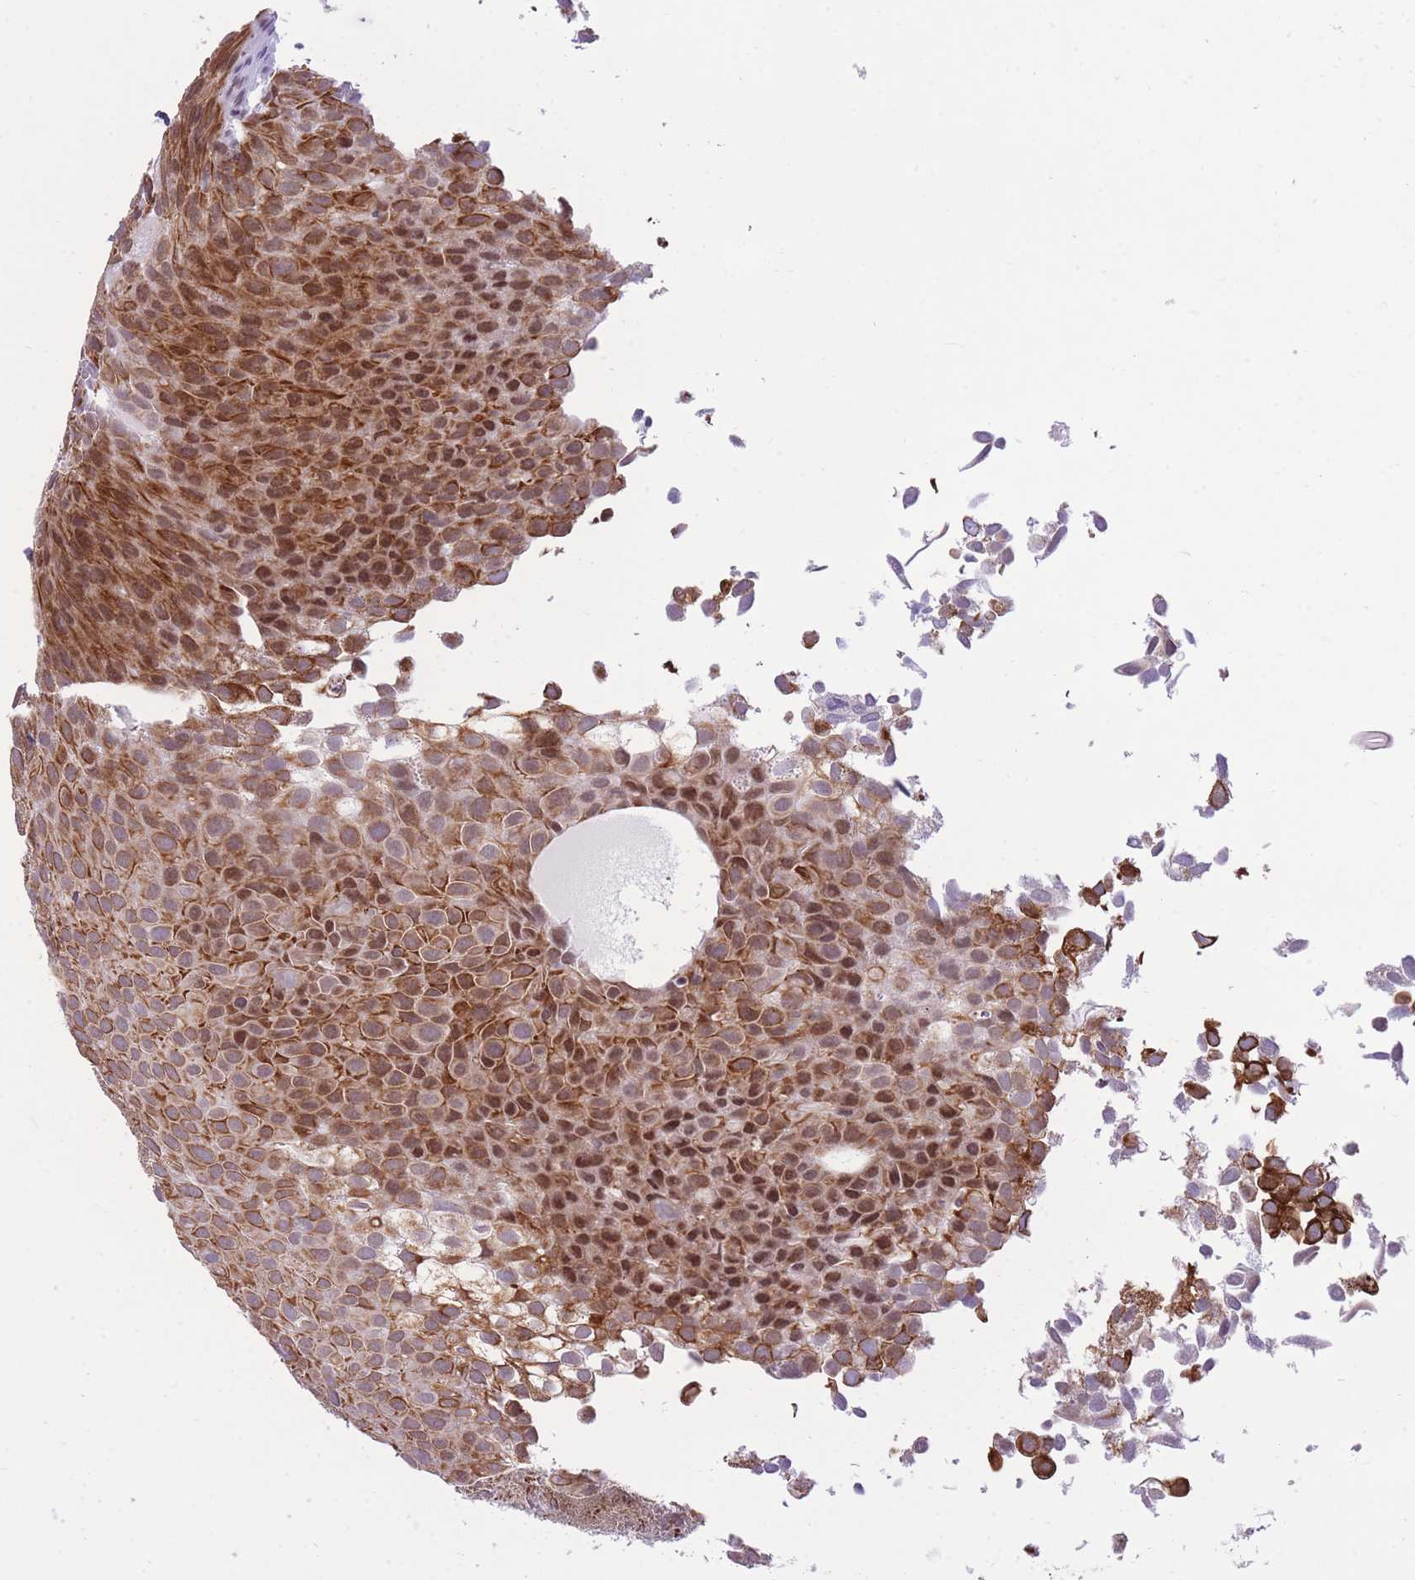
{"staining": {"intensity": "strong", "quantity": ">75%", "location": "cytoplasmic/membranous,nuclear"}, "tissue": "urothelial cancer", "cell_type": "Tumor cells", "image_type": "cancer", "snomed": [{"axis": "morphology", "description": "Urothelial carcinoma, Low grade"}, {"axis": "topography", "description": "Urinary bladder"}], "caption": "Protein analysis of low-grade urothelial carcinoma tissue exhibits strong cytoplasmic/membranous and nuclear expression in about >75% of tumor cells.", "gene": "MEIS3", "patient": {"sex": "male", "age": 88}}